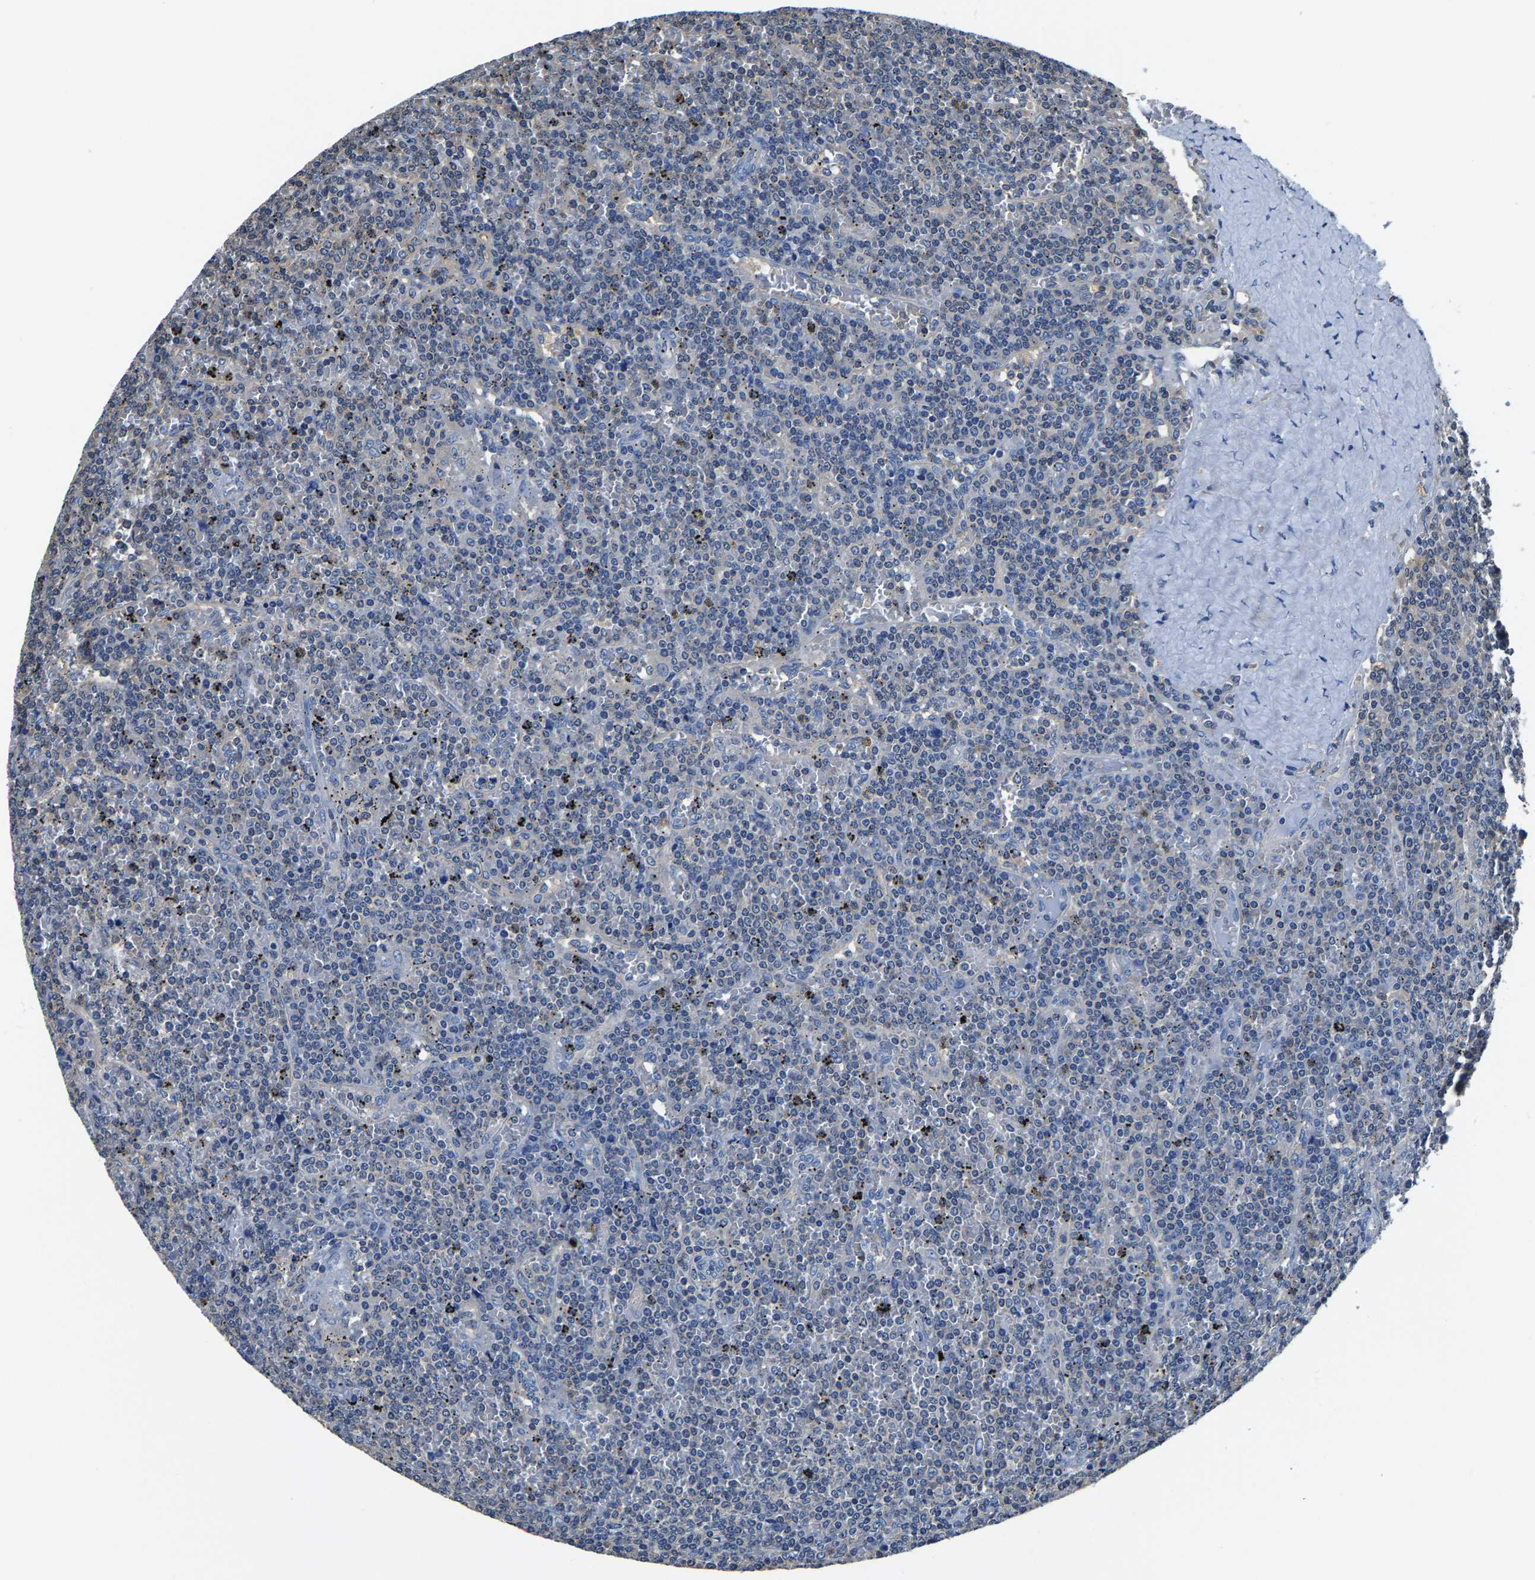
{"staining": {"intensity": "negative", "quantity": "none", "location": "none"}, "tissue": "lymphoma", "cell_type": "Tumor cells", "image_type": "cancer", "snomed": [{"axis": "morphology", "description": "Malignant lymphoma, non-Hodgkin's type, Low grade"}, {"axis": "topography", "description": "Spleen"}], "caption": "High power microscopy histopathology image of an immunohistochemistry (IHC) image of low-grade malignant lymphoma, non-Hodgkin's type, revealing no significant expression in tumor cells.", "gene": "ALDOB", "patient": {"sex": "female", "age": 19}}